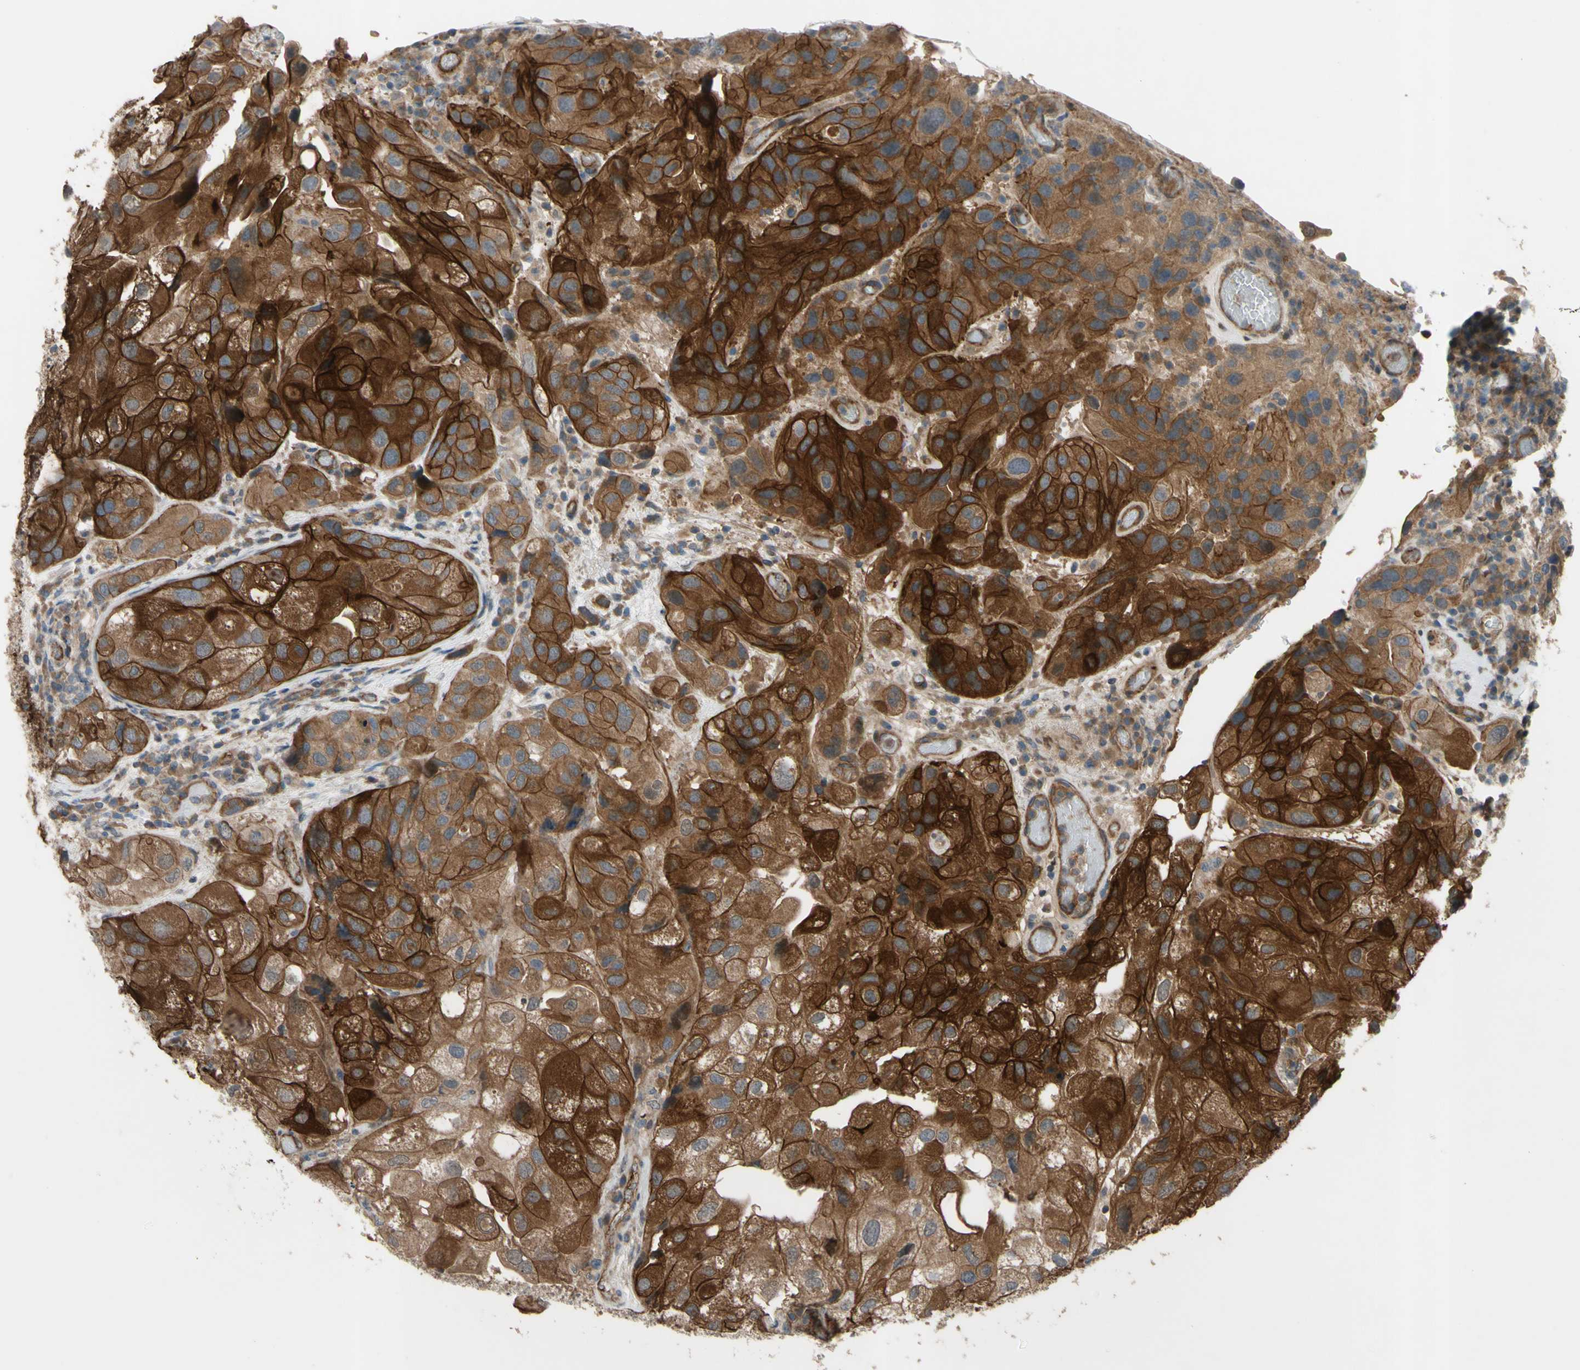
{"staining": {"intensity": "strong", "quantity": ">75%", "location": "cytoplasmic/membranous"}, "tissue": "urothelial cancer", "cell_type": "Tumor cells", "image_type": "cancer", "snomed": [{"axis": "morphology", "description": "Urothelial carcinoma, High grade"}, {"axis": "topography", "description": "Urinary bladder"}], "caption": "This photomicrograph reveals immunohistochemistry (IHC) staining of urothelial cancer, with high strong cytoplasmic/membranous expression in about >75% of tumor cells.", "gene": "SHROOM4", "patient": {"sex": "female", "age": 64}}